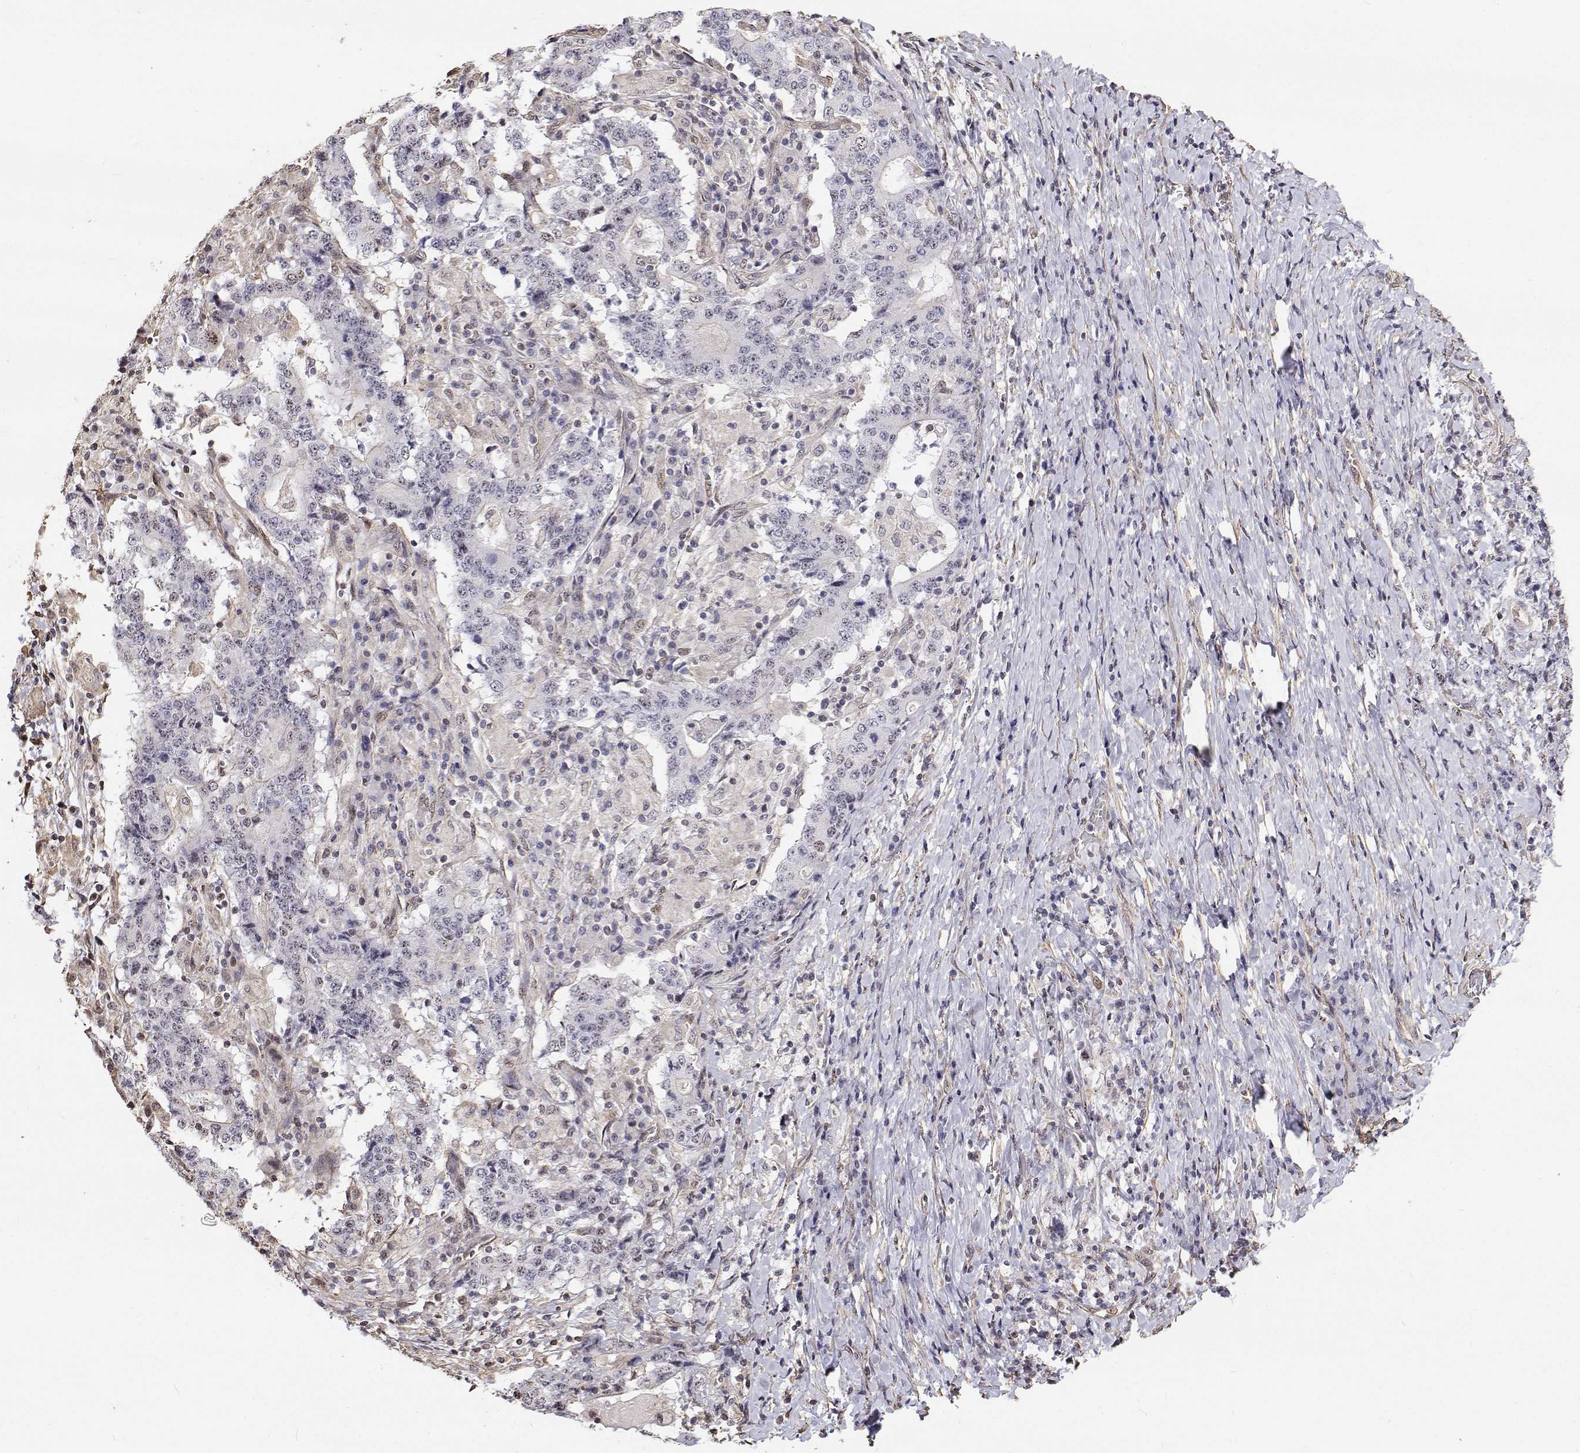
{"staining": {"intensity": "negative", "quantity": "none", "location": "none"}, "tissue": "stomach cancer", "cell_type": "Tumor cells", "image_type": "cancer", "snomed": [{"axis": "morphology", "description": "Normal tissue, NOS"}, {"axis": "morphology", "description": "Adenocarcinoma, NOS"}, {"axis": "topography", "description": "Stomach, upper"}, {"axis": "topography", "description": "Stomach"}], "caption": "There is no significant expression in tumor cells of stomach cancer.", "gene": "GSDMA", "patient": {"sex": "male", "age": 59}}